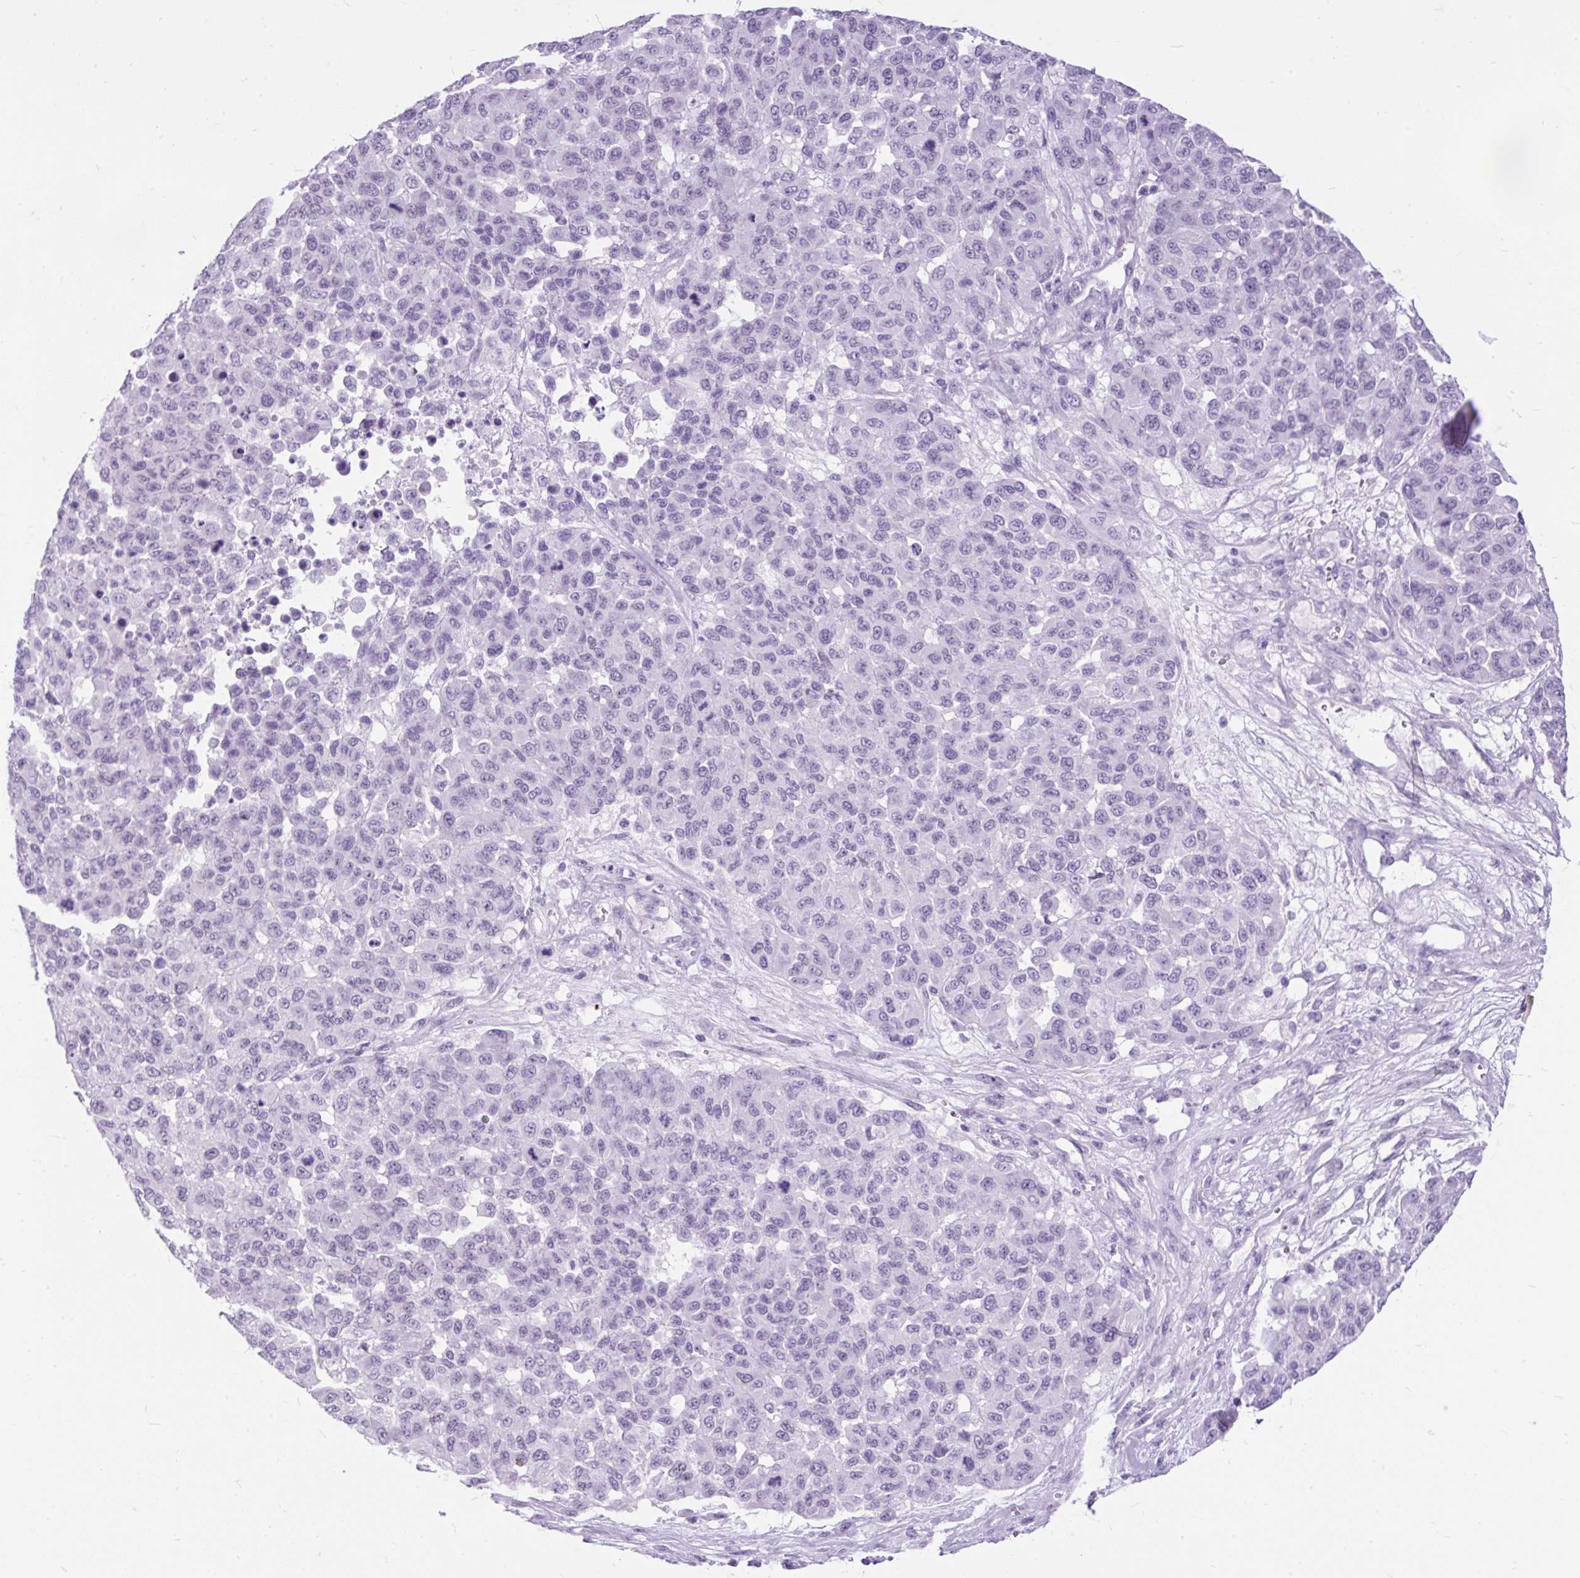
{"staining": {"intensity": "negative", "quantity": "none", "location": "none"}, "tissue": "melanoma", "cell_type": "Tumor cells", "image_type": "cancer", "snomed": [{"axis": "morphology", "description": "Malignant melanoma, NOS"}, {"axis": "topography", "description": "Skin"}], "caption": "IHC of melanoma reveals no staining in tumor cells. Brightfield microscopy of immunohistochemistry (IHC) stained with DAB (3,3'-diaminobenzidine) (brown) and hematoxylin (blue), captured at high magnification.", "gene": "SCGB1A1", "patient": {"sex": "male", "age": 62}}